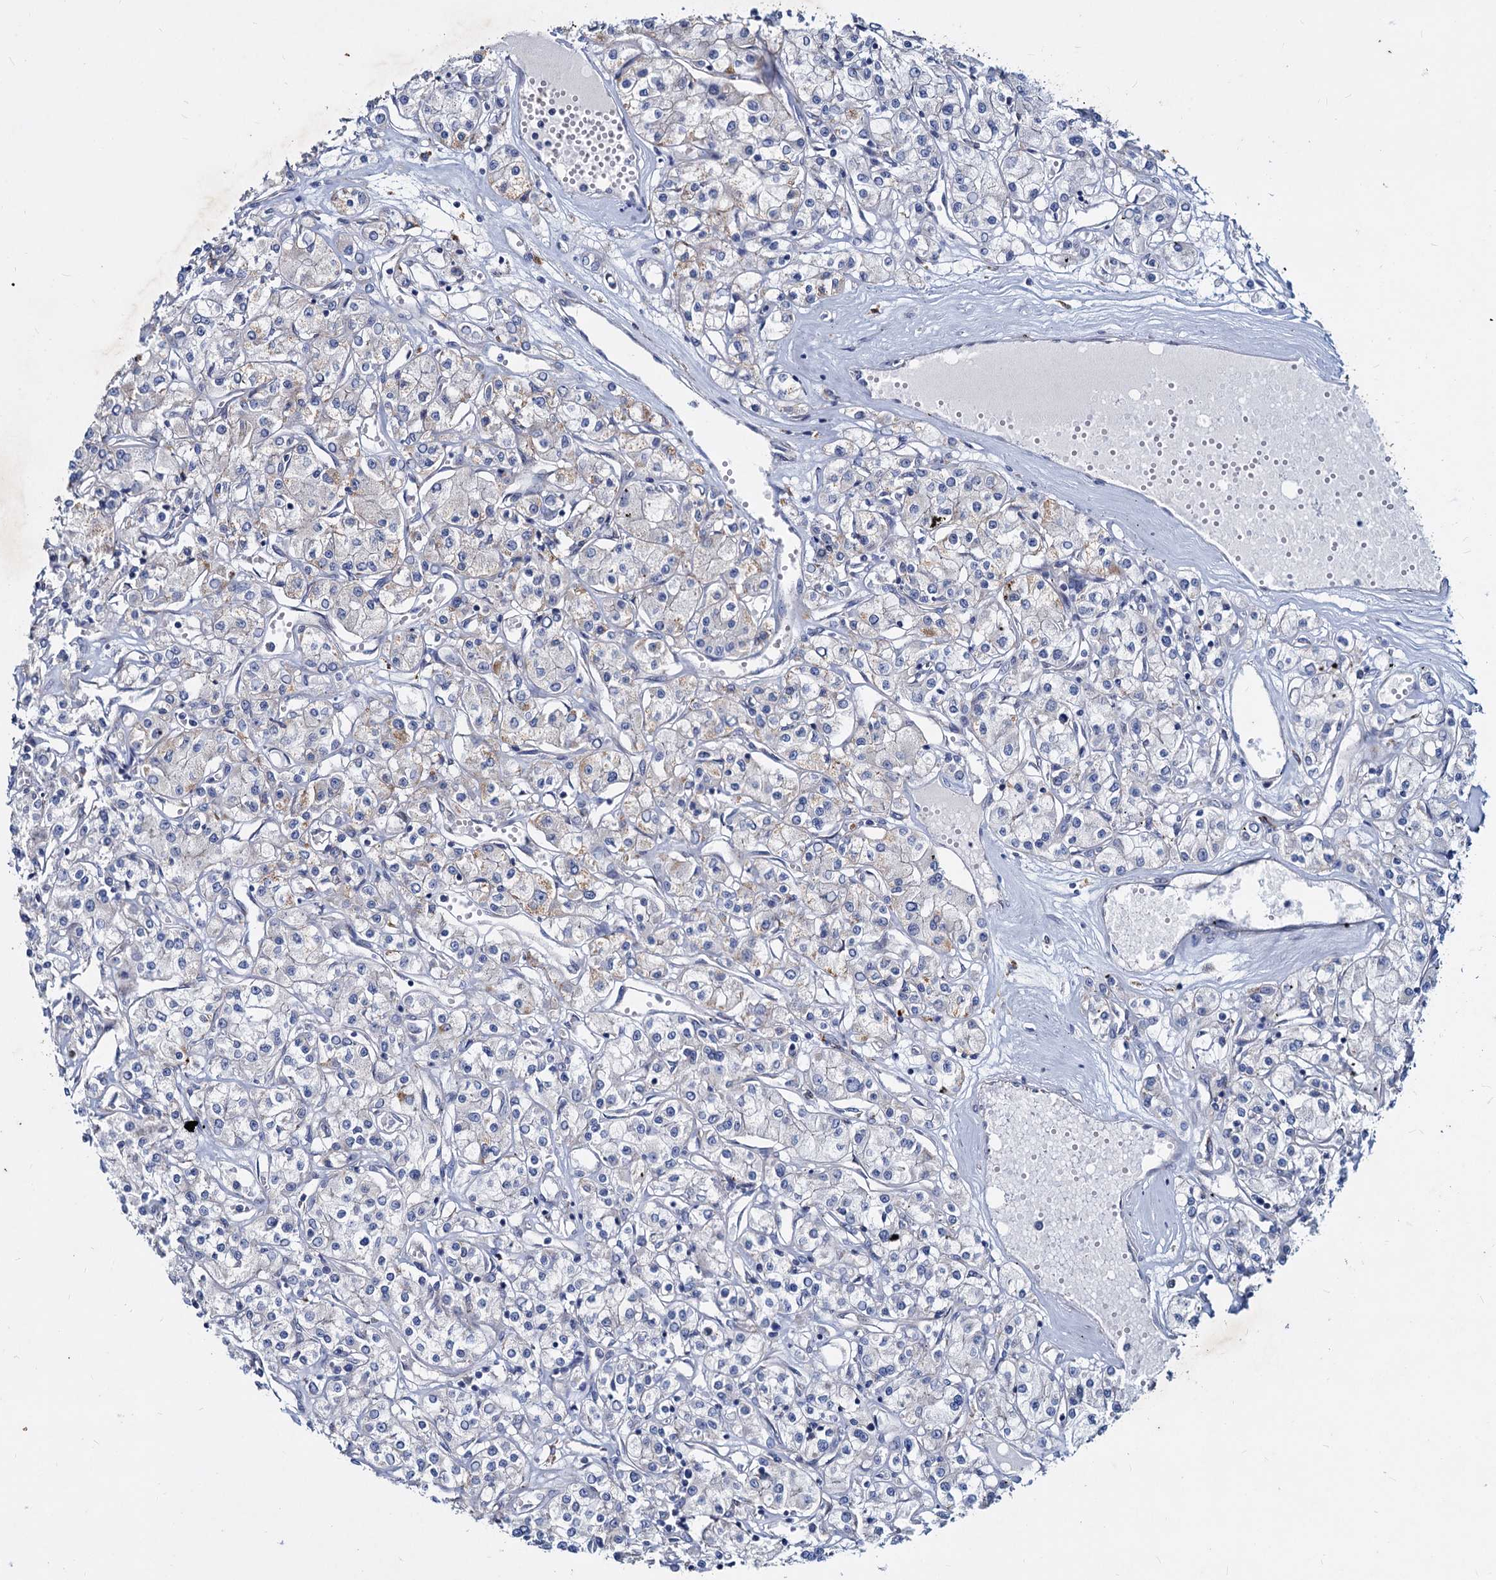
{"staining": {"intensity": "negative", "quantity": "none", "location": "none"}, "tissue": "renal cancer", "cell_type": "Tumor cells", "image_type": "cancer", "snomed": [{"axis": "morphology", "description": "Adenocarcinoma, NOS"}, {"axis": "topography", "description": "Kidney"}], "caption": "An IHC histopathology image of adenocarcinoma (renal) is shown. There is no staining in tumor cells of adenocarcinoma (renal). Brightfield microscopy of immunohistochemistry stained with DAB (3,3'-diaminobenzidine) (brown) and hematoxylin (blue), captured at high magnification.", "gene": "AGBL4", "patient": {"sex": "female", "age": 59}}